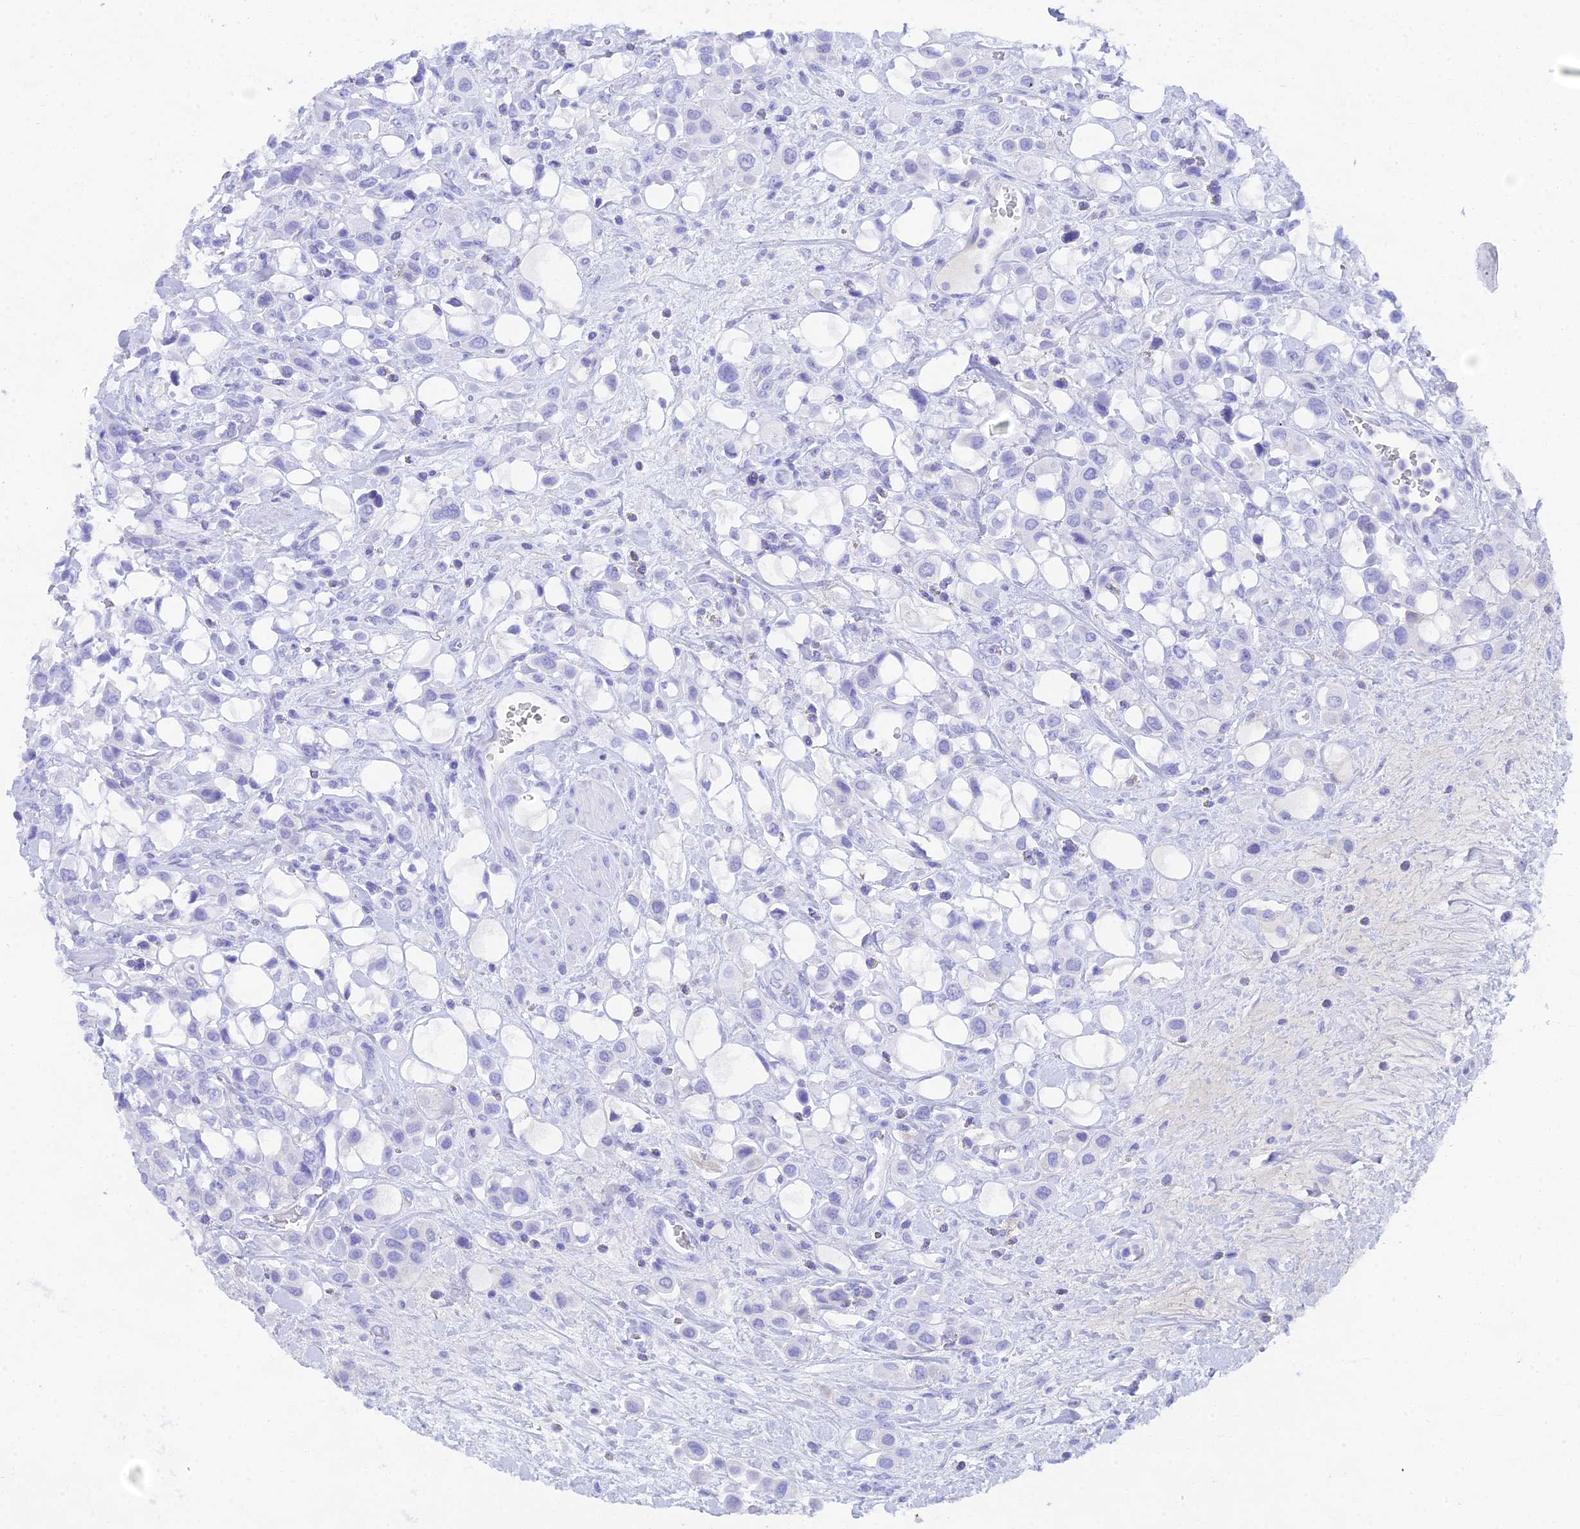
{"staining": {"intensity": "negative", "quantity": "none", "location": "none"}, "tissue": "urothelial cancer", "cell_type": "Tumor cells", "image_type": "cancer", "snomed": [{"axis": "morphology", "description": "Urothelial carcinoma, High grade"}, {"axis": "topography", "description": "Urinary bladder"}], "caption": "This micrograph is of urothelial cancer stained with immunohistochemistry to label a protein in brown with the nuclei are counter-stained blue. There is no positivity in tumor cells.", "gene": "REG1A", "patient": {"sex": "male", "age": 50}}